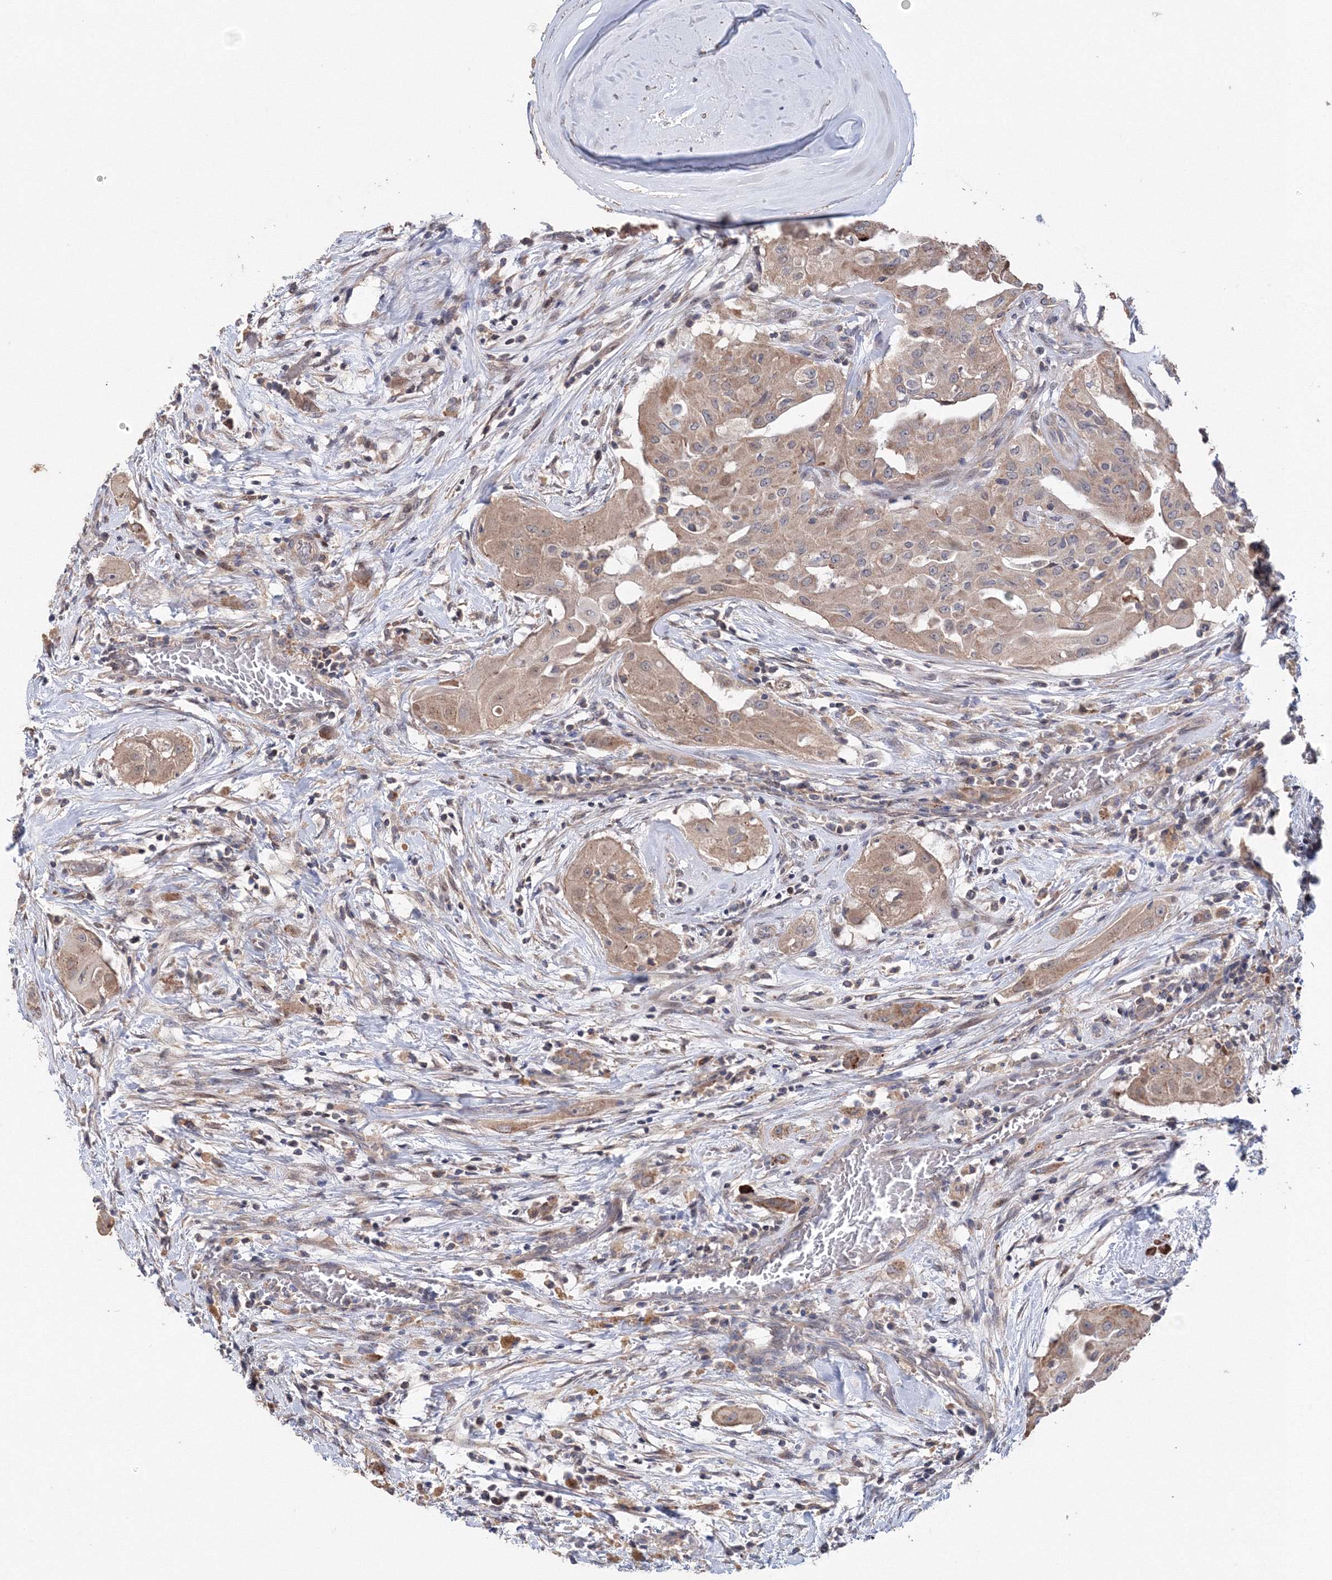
{"staining": {"intensity": "weak", "quantity": ">75%", "location": "cytoplasmic/membranous"}, "tissue": "thyroid cancer", "cell_type": "Tumor cells", "image_type": "cancer", "snomed": [{"axis": "morphology", "description": "Papillary adenocarcinoma, NOS"}, {"axis": "topography", "description": "Thyroid gland"}], "caption": "The photomicrograph reveals staining of thyroid cancer, revealing weak cytoplasmic/membranous protein positivity (brown color) within tumor cells.", "gene": "PPP2R2B", "patient": {"sex": "female", "age": 59}}